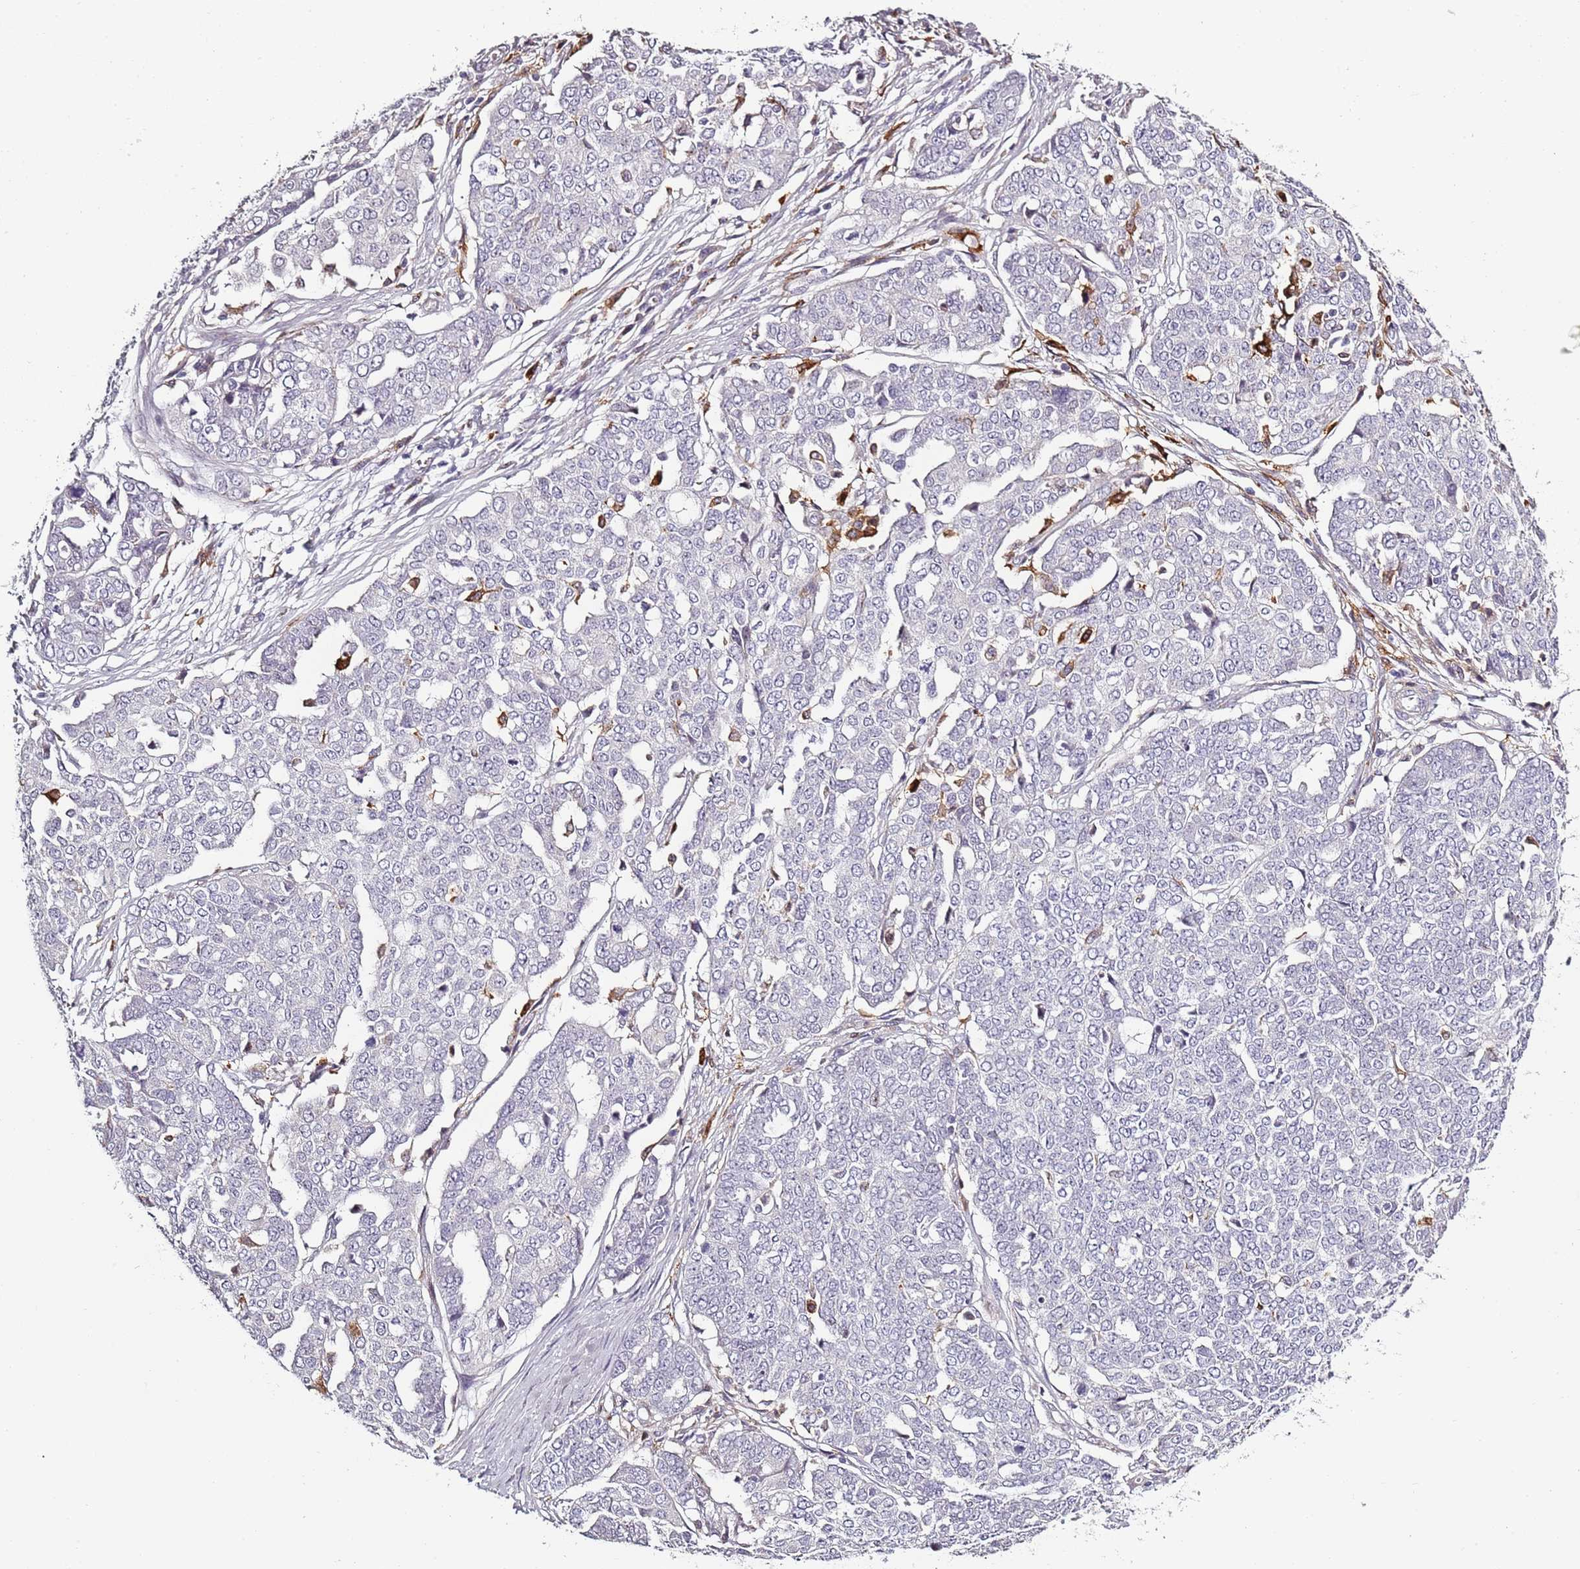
{"staining": {"intensity": "negative", "quantity": "none", "location": "none"}, "tissue": "ovarian cancer", "cell_type": "Tumor cells", "image_type": "cancer", "snomed": [{"axis": "morphology", "description": "Cystadenocarcinoma, serous, NOS"}, {"axis": "topography", "description": "Soft tissue"}, {"axis": "topography", "description": "Ovary"}], "caption": "Ovarian serous cystadenocarcinoma stained for a protein using IHC exhibits no staining tumor cells.", "gene": "CC2D2B", "patient": {"sex": "female", "age": 57}}